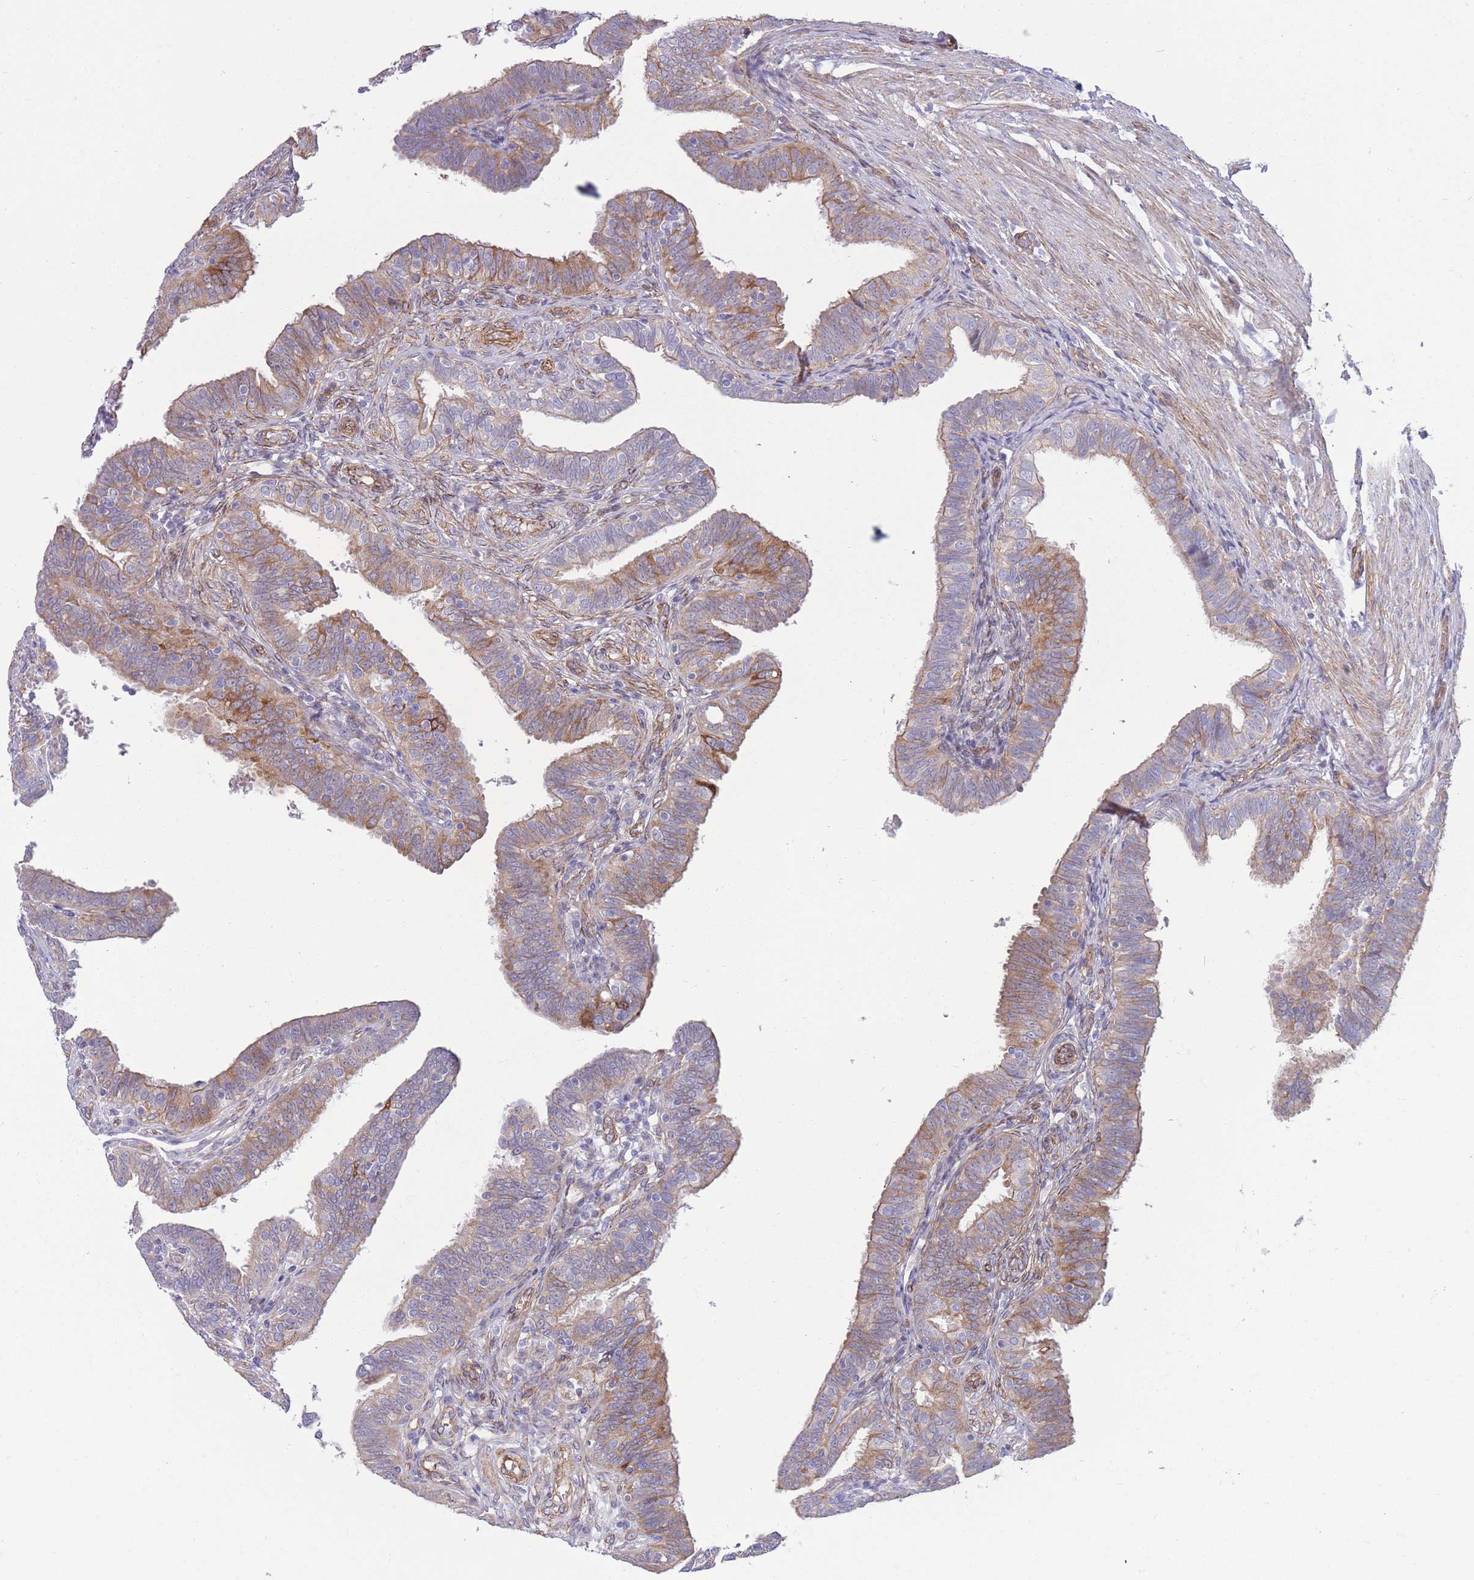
{"staining": {"intensity": "moderate", "quantity": ">75%", "location": "cytoplasmic/membranous"}, "tissue": "fallopian tube", "cell_type": "Glandular cells", "image_type": "normal", "snomed": [{"axis": "morphology", "description": "Normal tissue, NOS"}, {"axis": "topography", "description": "Fallopian tube"}], "caption": "A brown stain highlights moderate cytoplasmic/membranous expression of a protein in glandular cells of normal human fallopian tube.", "gene": "RGS11", "patient": {"sex": "female", "age": 39}}